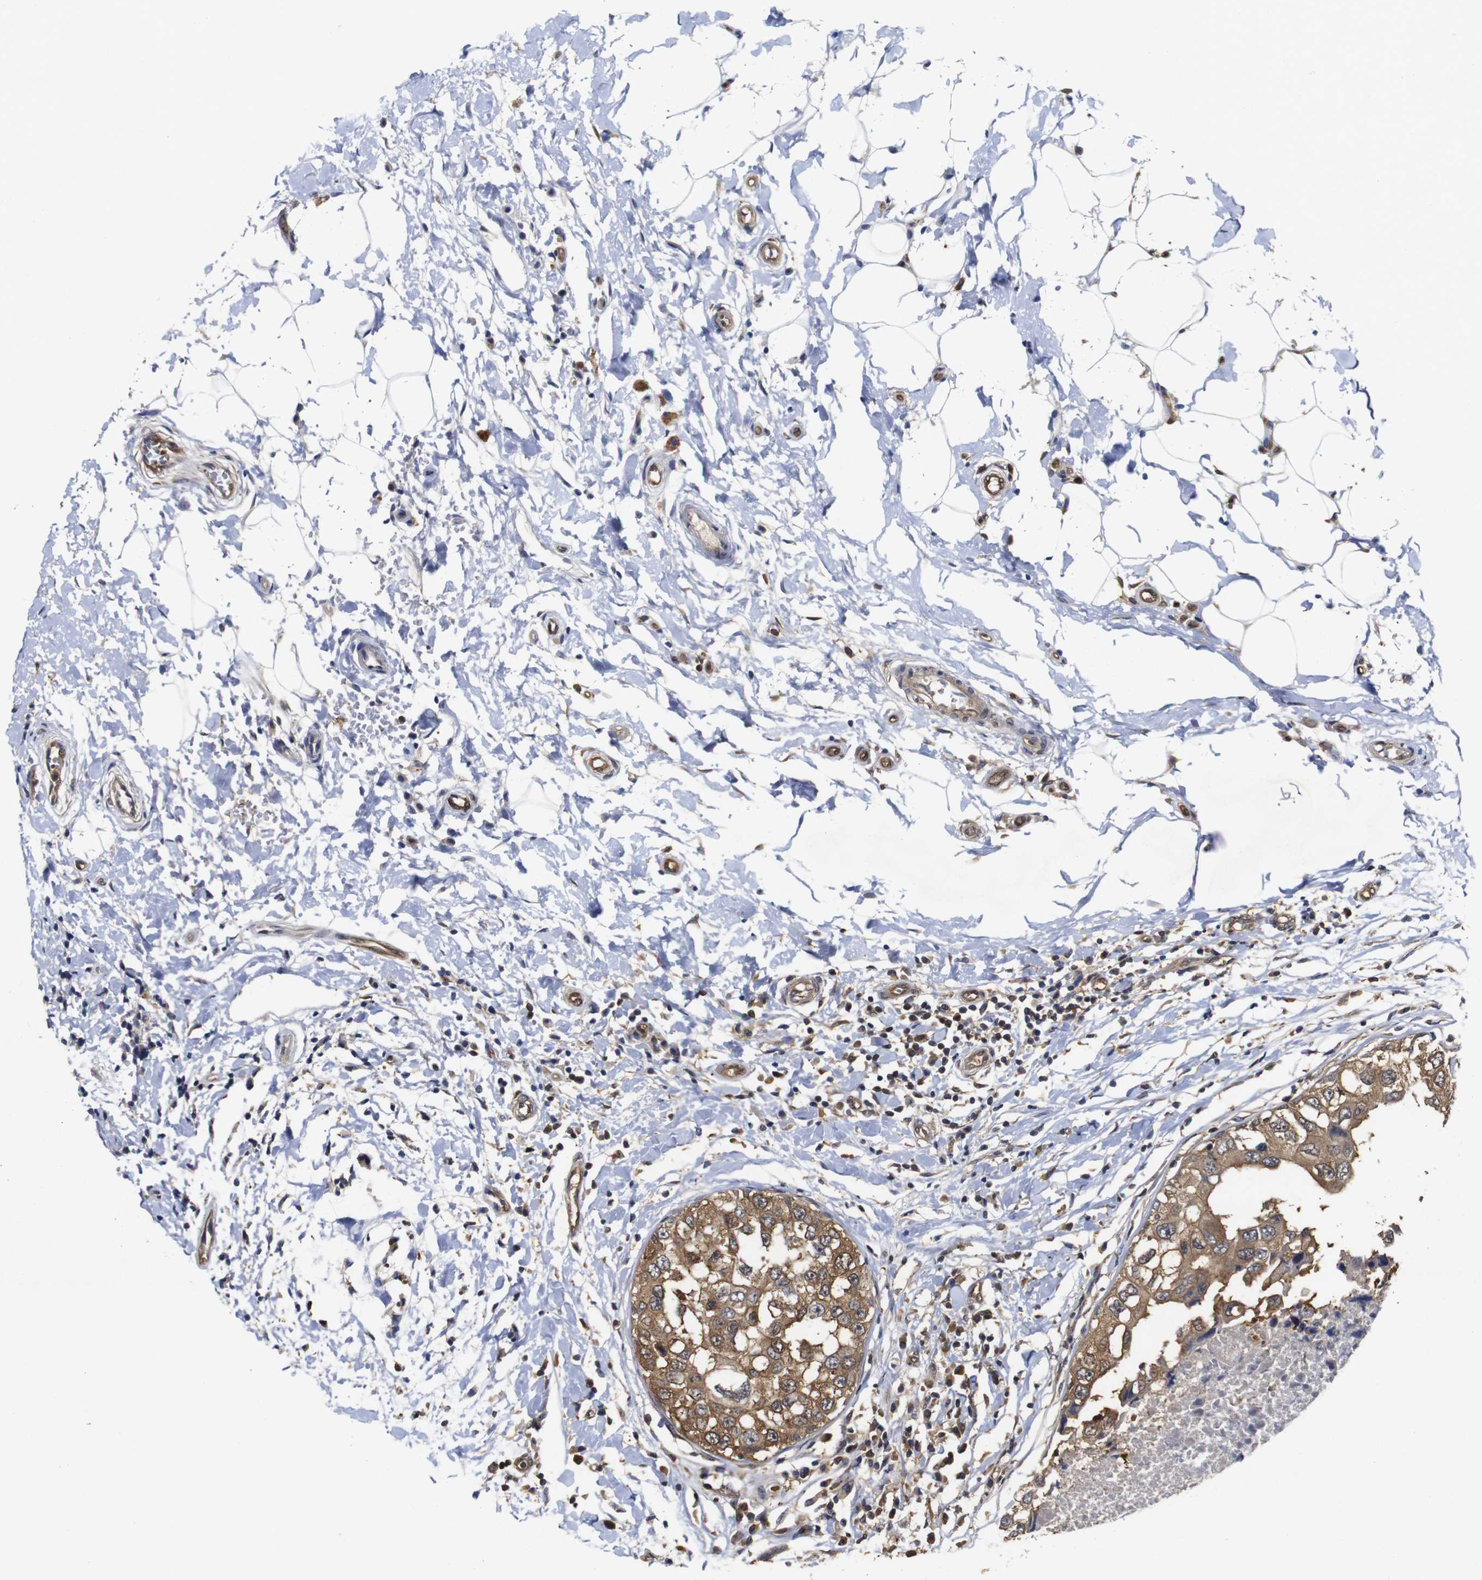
{"staining": {"intensity": "moderate", "quantity": ">75%", "location": "cytoplasmic/membranous"}, "tissue": "breast cancer", "cell_type": "Tumor cells", "image_type": "cancer", "snomed": [{"axis": "morphology", "description": "Duct carcinoma"}, {"axis": "topography", "description": "Breast"}], "caption": "The photomicrograph displays staining of invasive ductal carcinoma (breast), revealing moderate cytoplasmic/membranous protein staining (brown color) within tumor cells.", "gene": "SUMO3", "patient": {"sex": "female", "age": 27}}